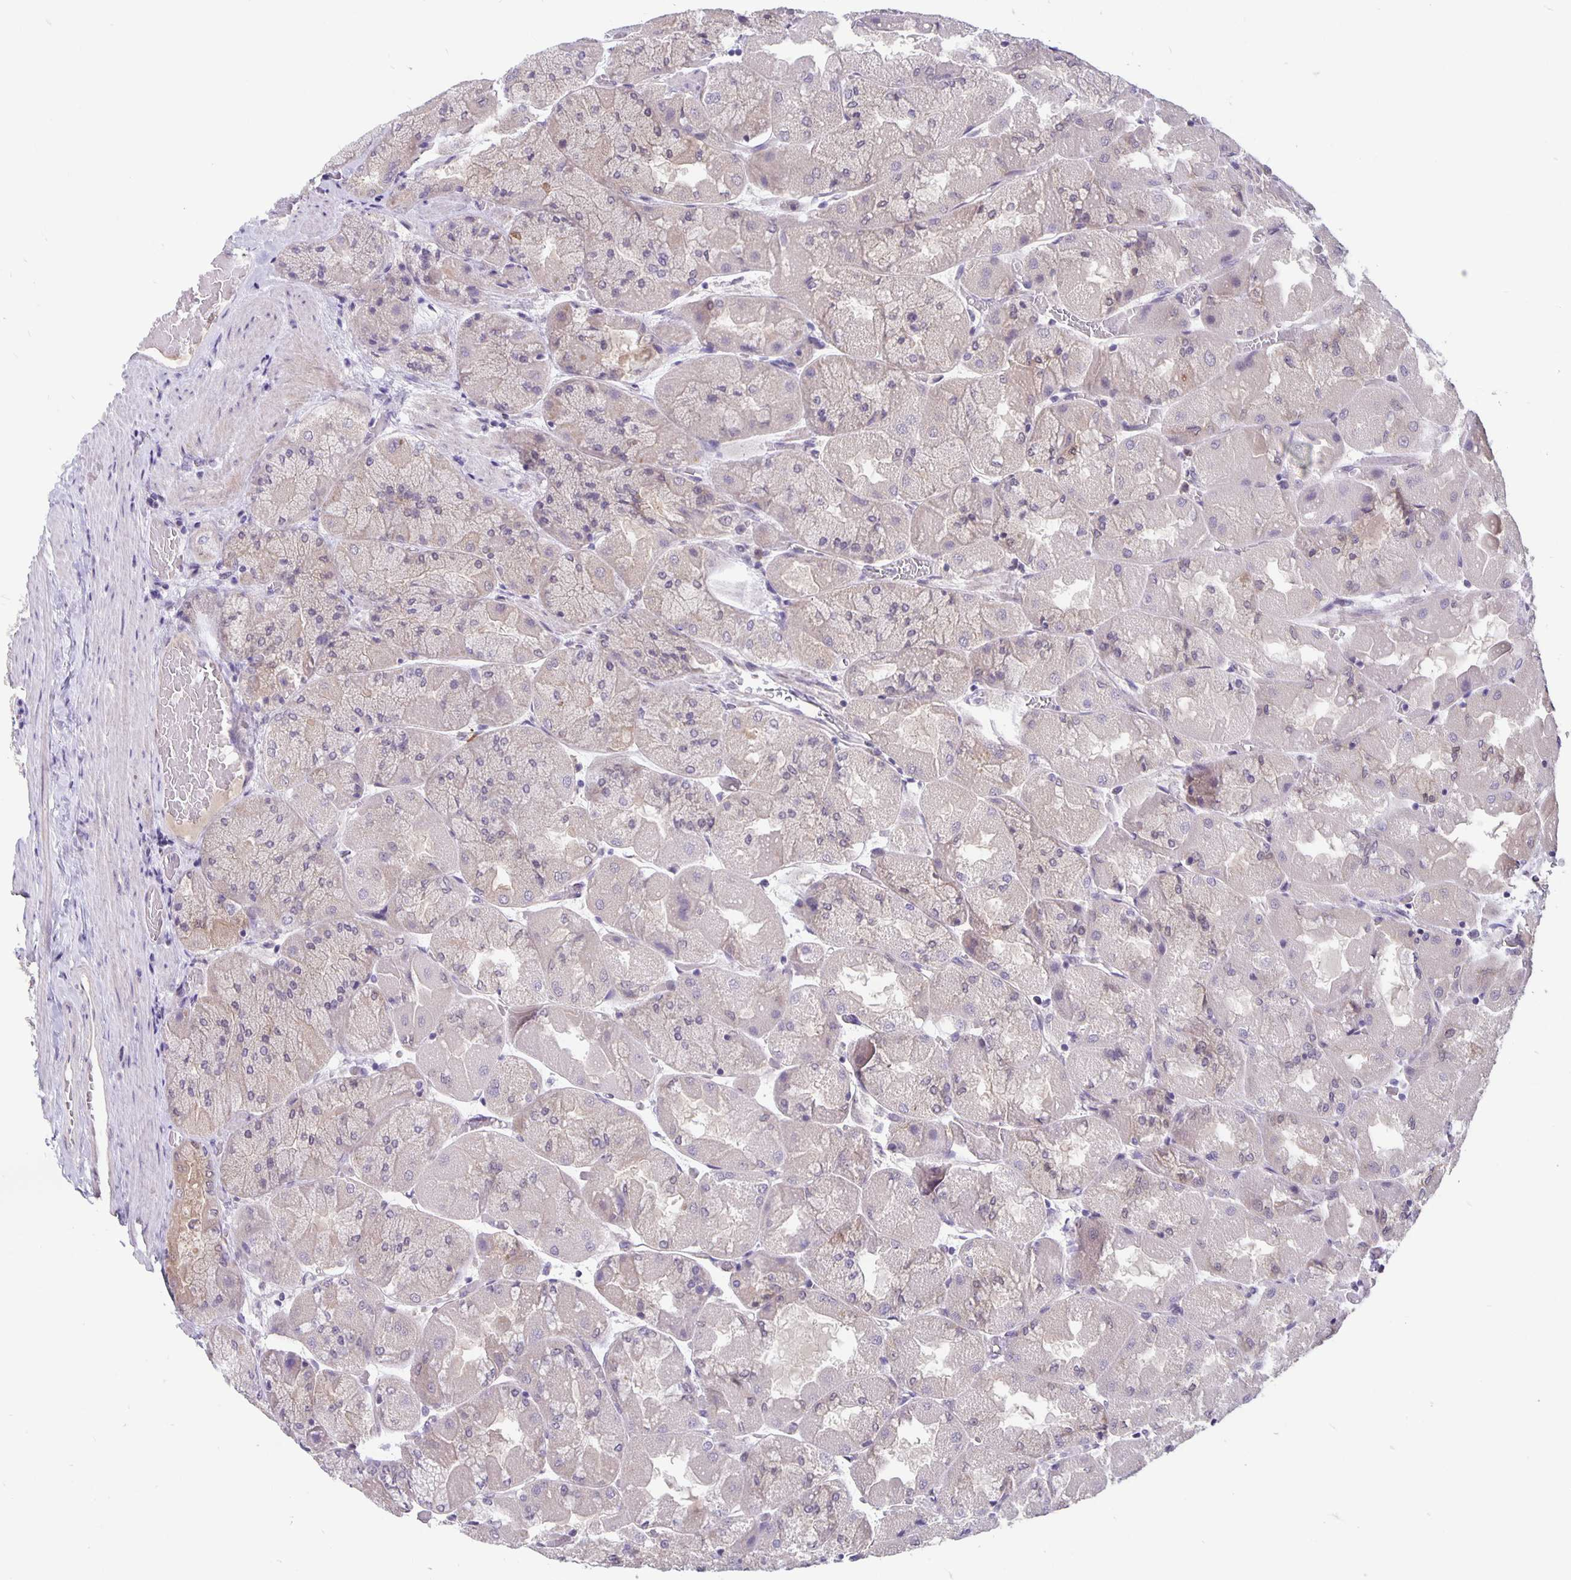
{"staining": {"intensity": "moderate", "quantity": "25%-75%", "location": "cytoplasmic/membranous"}, "tissue": "stomach", "cell_type": "Glandular cells", "image_type": "normal", "snomed": [{"axis": "morphology", "description": "Normal tissue, NOS"}, {"axis": "topography", "description": "Stomach"}], "caption": "Immunohistochemical staining of normal stomach displays moderate cytoplasmic/membranous protein expression in approximately 25%-75% of glandular cells.", "gene": "TAX1BP3", "patient": {"sex": "female", "age": 61}}